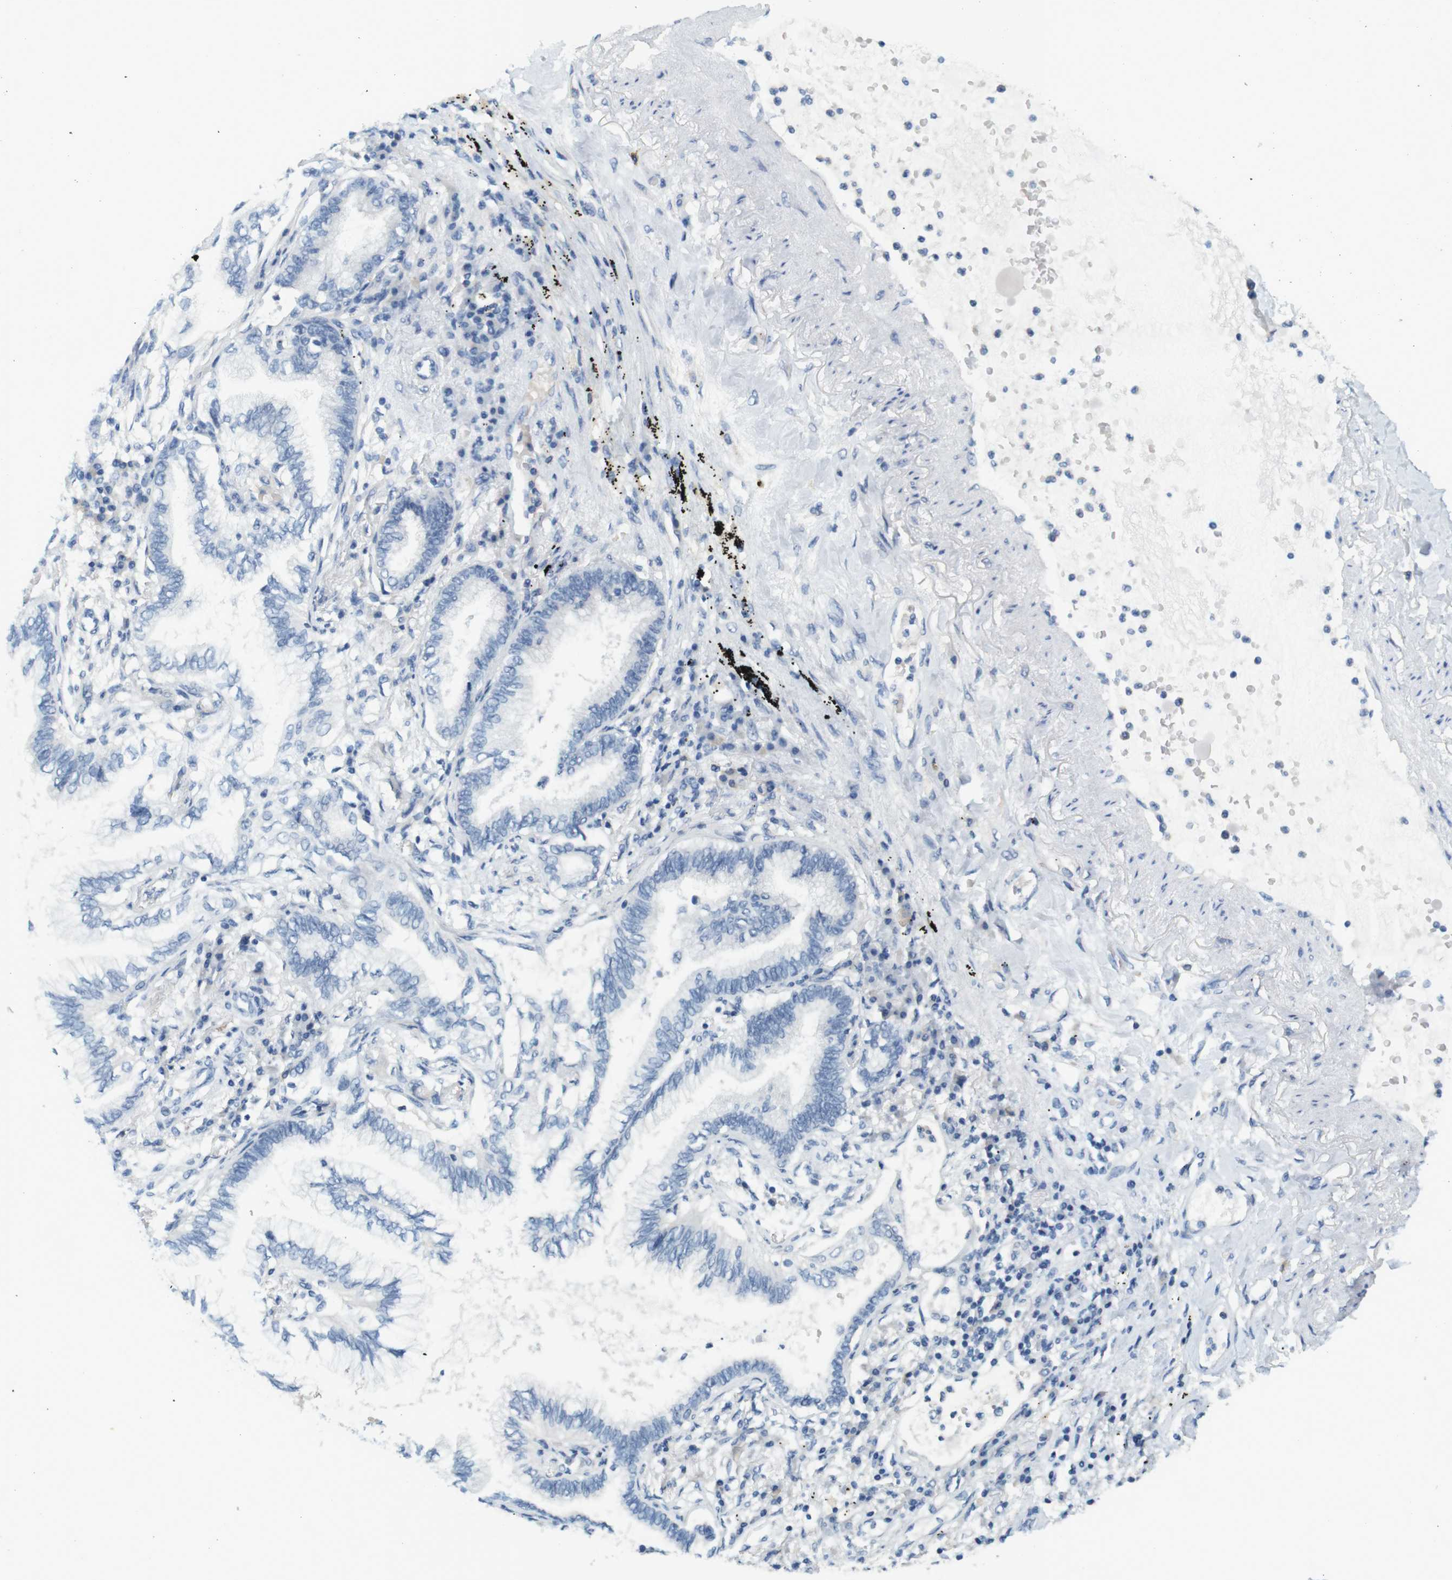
{"staining": {"intensity": "negative", "quantity": "none", "location": "none"}, "tissue": "lung cancer", "cell_type": "Tumor cells", "image_type": "cancer", "snomed": [{"axis": "morphology", "description": "Normal tissue, NOS"}, {"axis": "morphology", "description": "Adenocarcinoma, NOS"}, {"axis": "topography", "description": "Bronchus"}, {"axis": "topography", "description": "Lung"}], "caption": "Lung cancer stained for a protein using IHC reveals no staining tumor cells.", "gene": "LRRK2", "patient": {"sex": "female", "age": 70}}